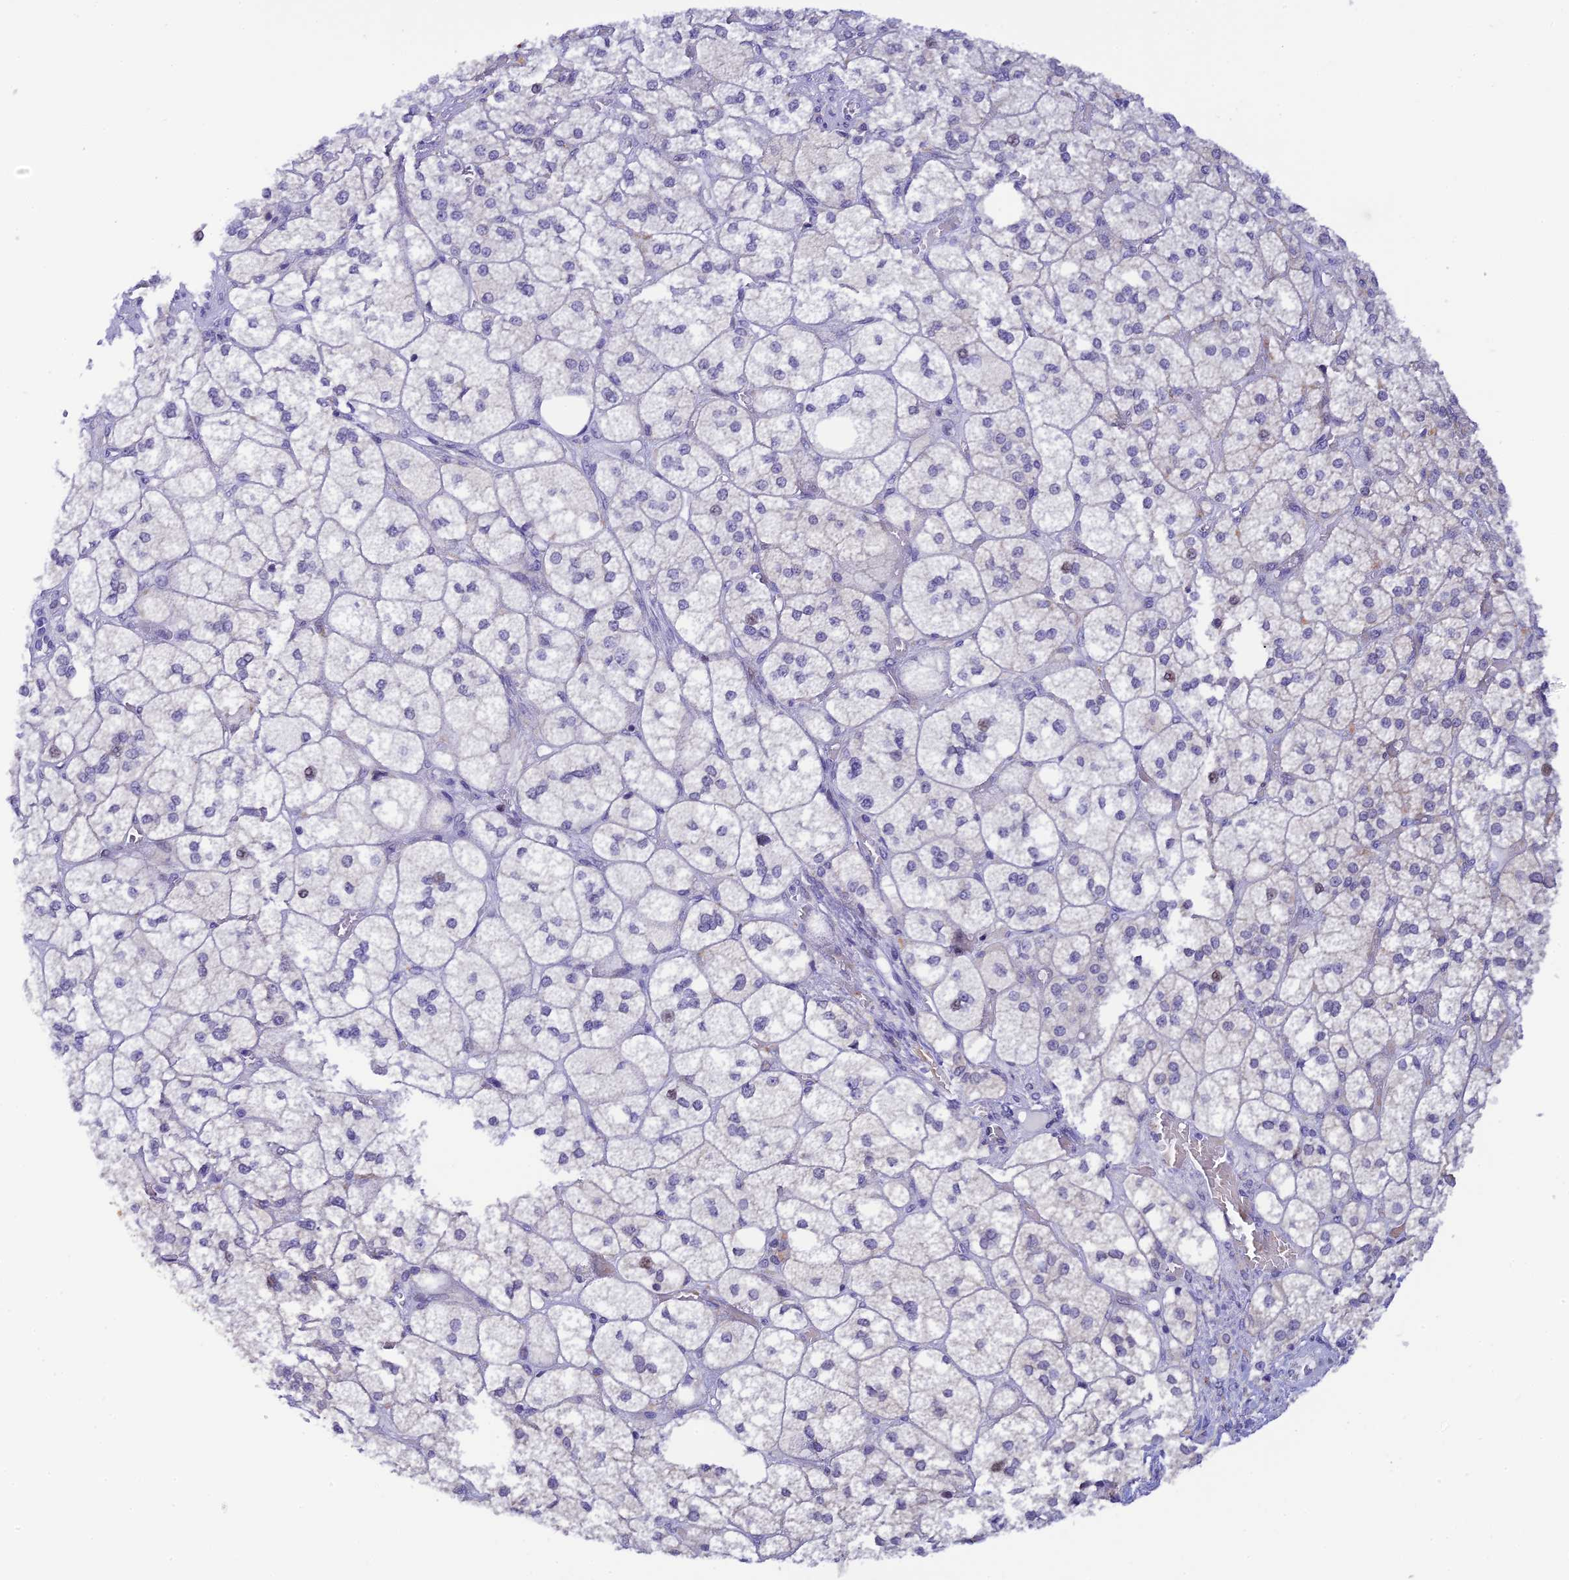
{"staining": {"intensity": "weak", "quantity": "<25%", "location": "cytoplasmic/membranous,nuclear"}, "tissue": "adrenal gland", "cell_type": "Glandular cells", "image_type": "normal", "snomed": [{"axis": "morphology", "description": "Normal tissue, NOS"}, {"axis": "topography", "description": "Adrenal gland"}], "caption": "Image shows no protein staining in glandular cells of benign adrenal gland.", "gene": "RASGEF1B", "patient": {"sex": "male", "age": 61}}